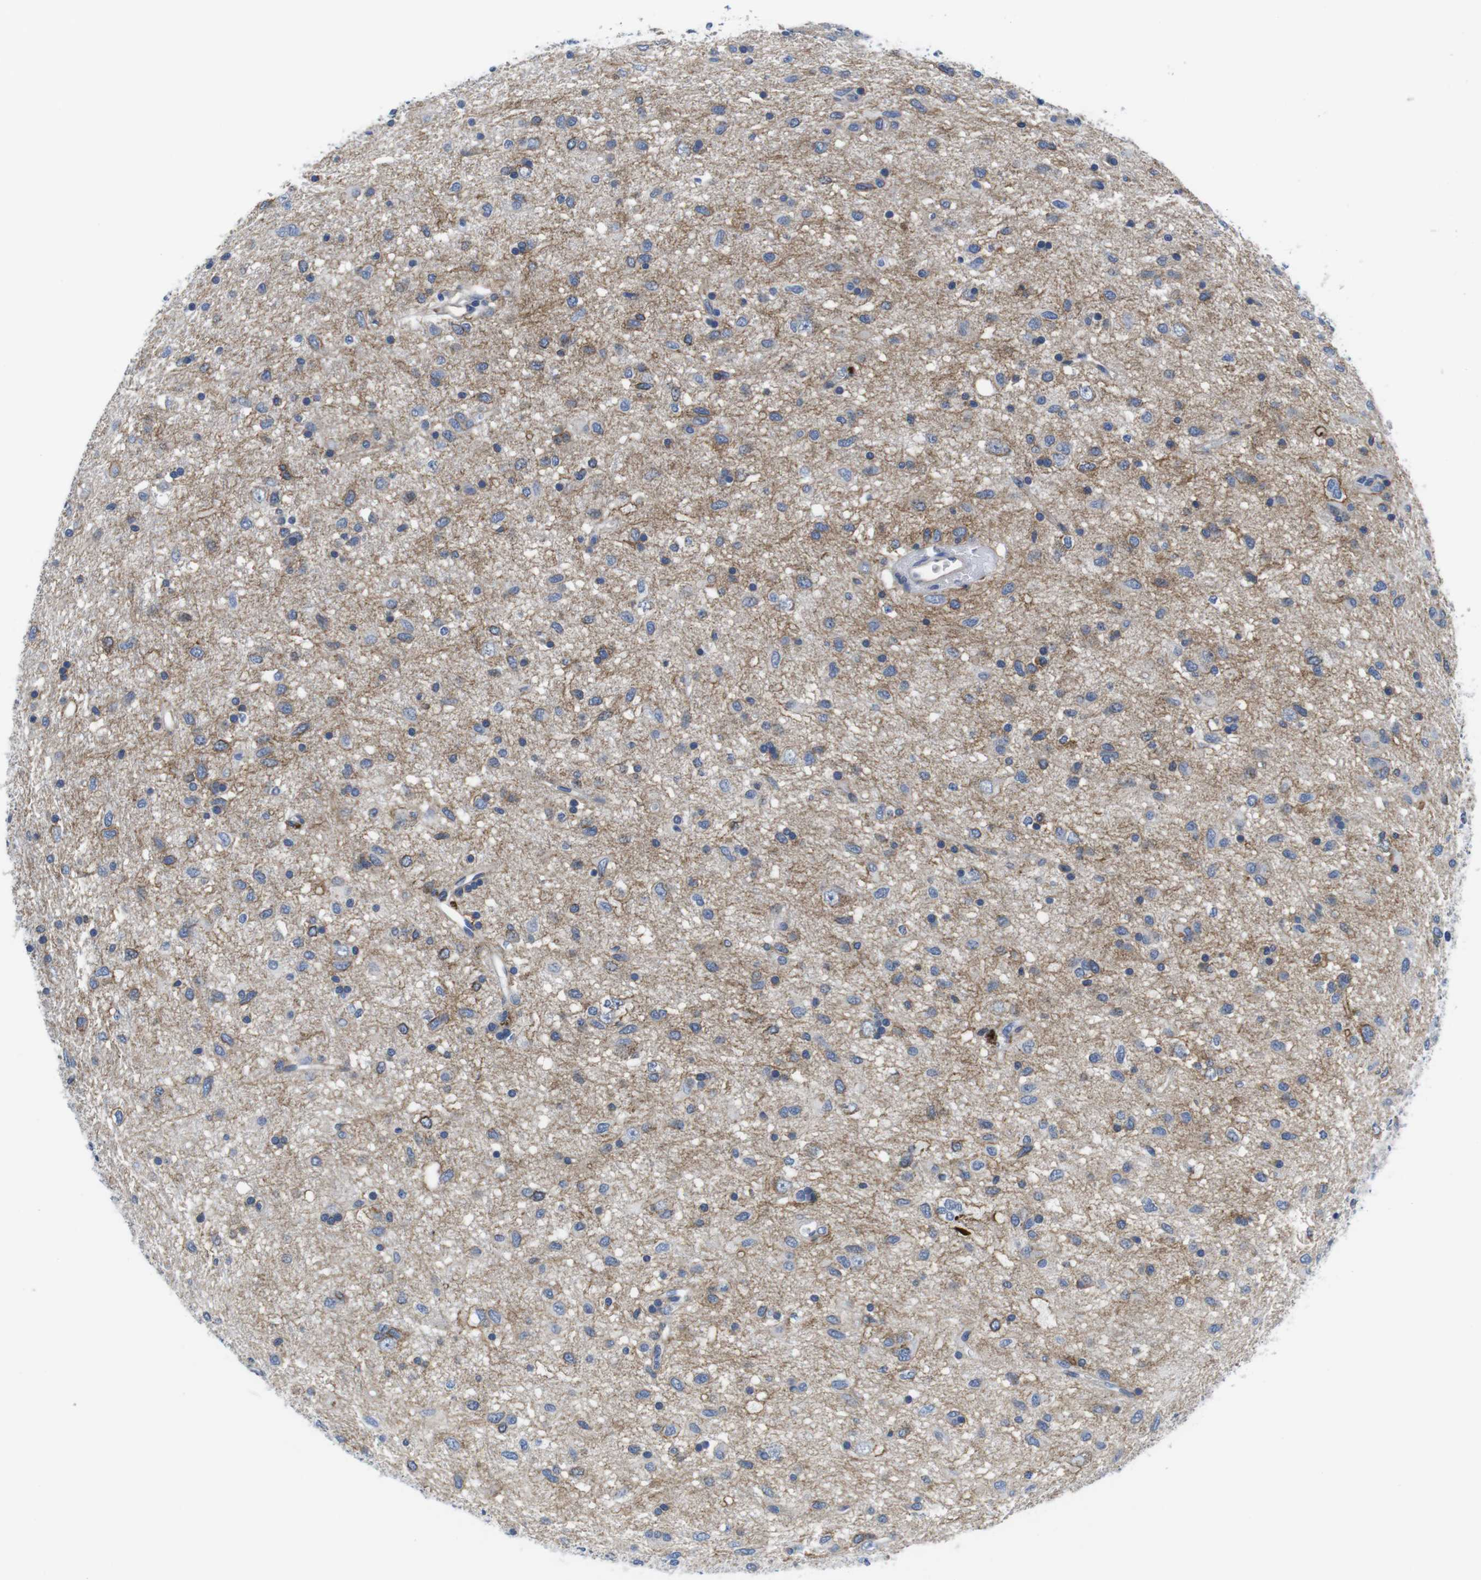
{"staining": {"intensity": "moderate", "quantity": "25%-75%", "location": "cytoplasmic/membranous"}, "tissue": "glioma", "cell_type": "Tumor cells", "image_type": "cancer", "snomed": [{"axis": "morphology", "description": "Glioma, malignant, Low grade"}, {"axis": "topography", "description": "Brain"}], "caption": "Protein expression by immunohistochemistry (IHC) exhibits moderate cytoplasmic/membranous positivity in approximately 25%-75% of tumor cells in glioma.", "gene": "SCRIB", "patient": {"sex": "male", "age": 77}}